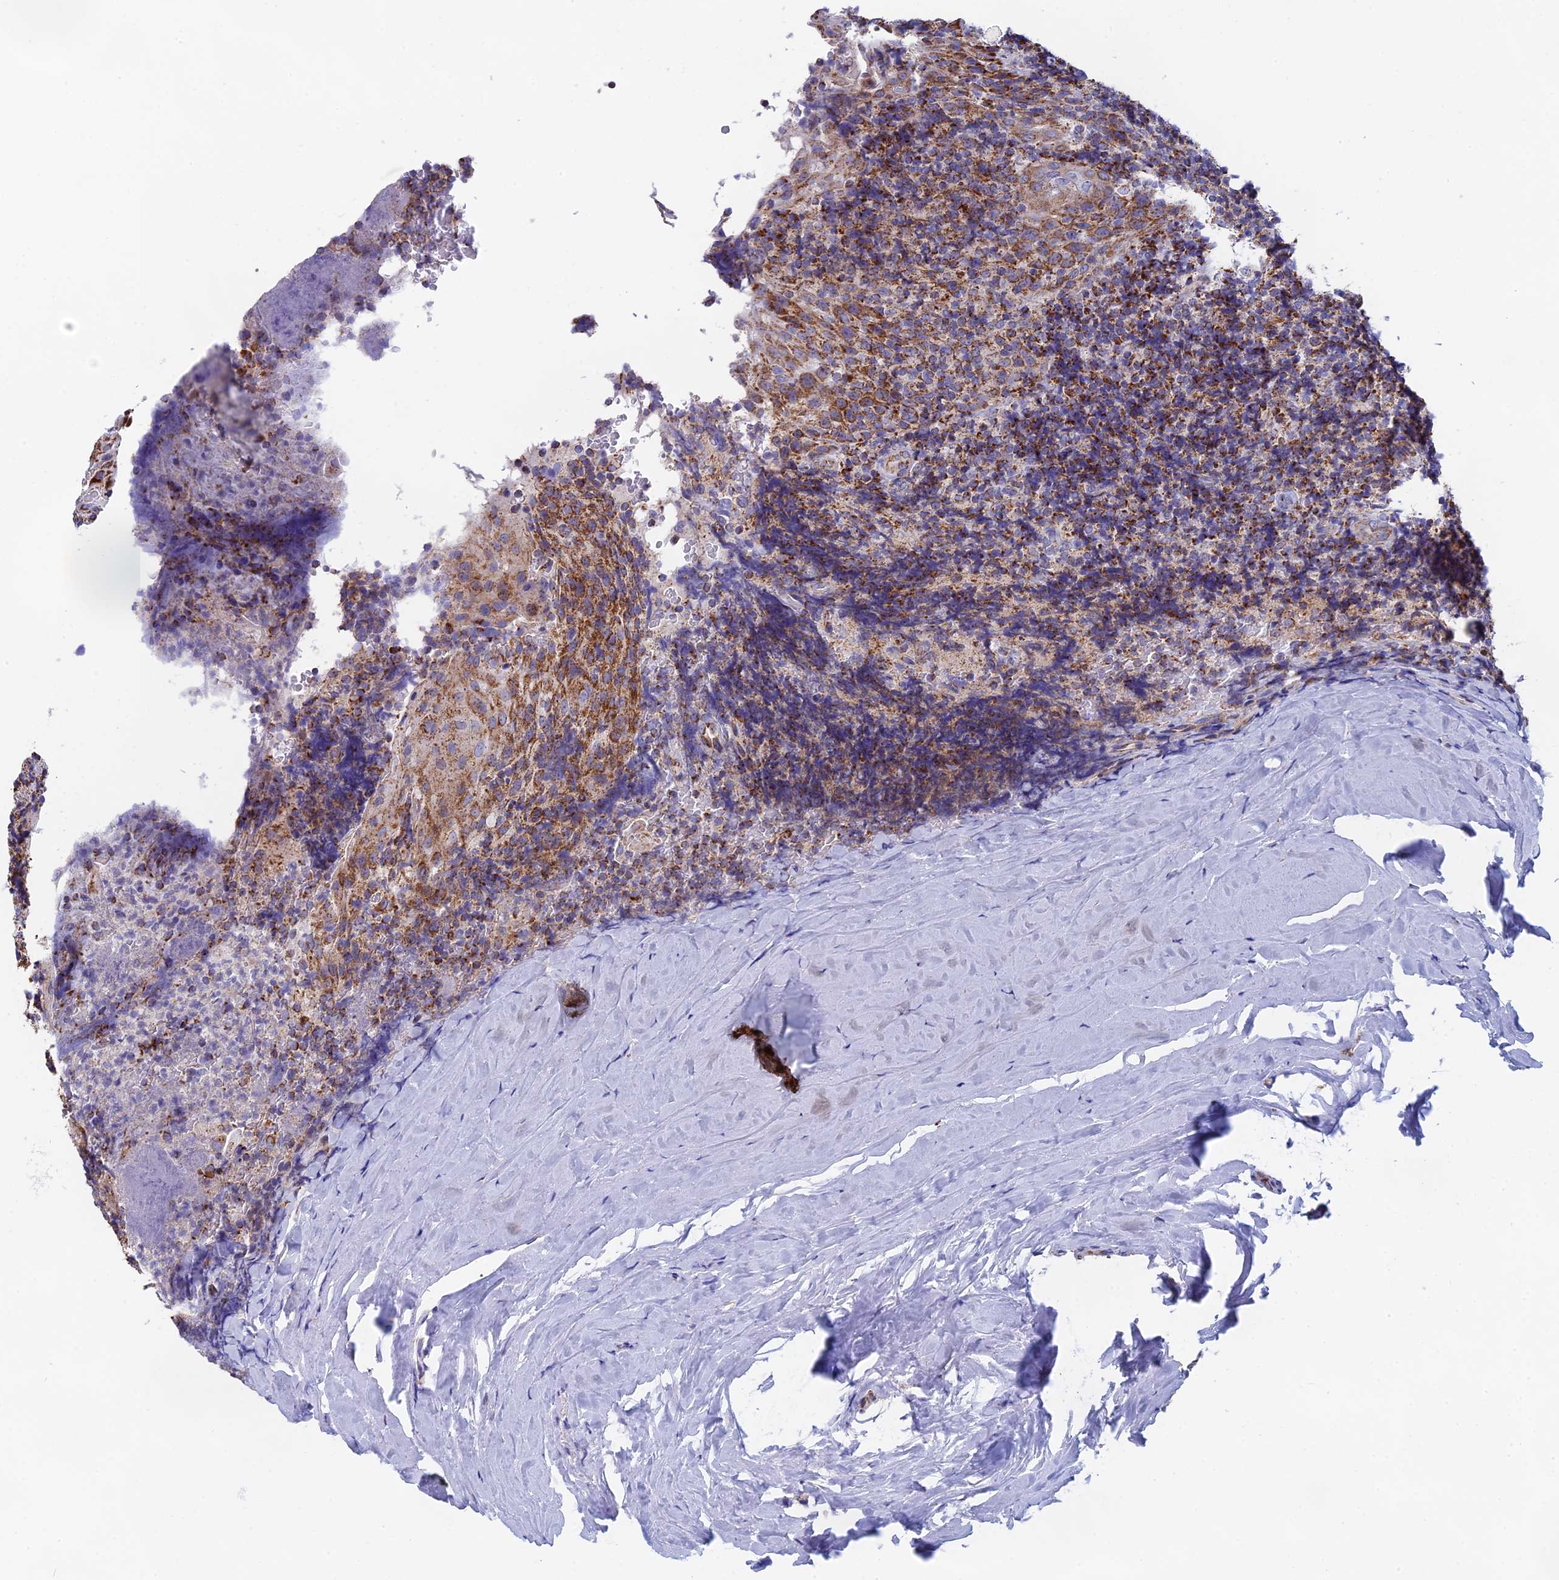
{"staining": {"intensity": "moderate", "quantity": ">75%", "location": "cytoplasmic/membranous"}, "tissue": "tonsil", "cell_type": "Germinal center cells", "image_type": "normal", "snomed": [{"axis": "morphology", "description": "Normal tissue, NOS"}, {"axis": "topography", "description": "Tonsil"}], "caption": "IHC photomicrograph of benign tonsil: tonsil stained using immunohistochemistry exhibits medium levels of moderate protein expression localized specifically in the cytoplasmic/membranous of germinal center cells, appearing as a cytoplasmic/membranous brown color.", "gene": "NDUFA5", "patient": {"sex": "male", "age": 37}}